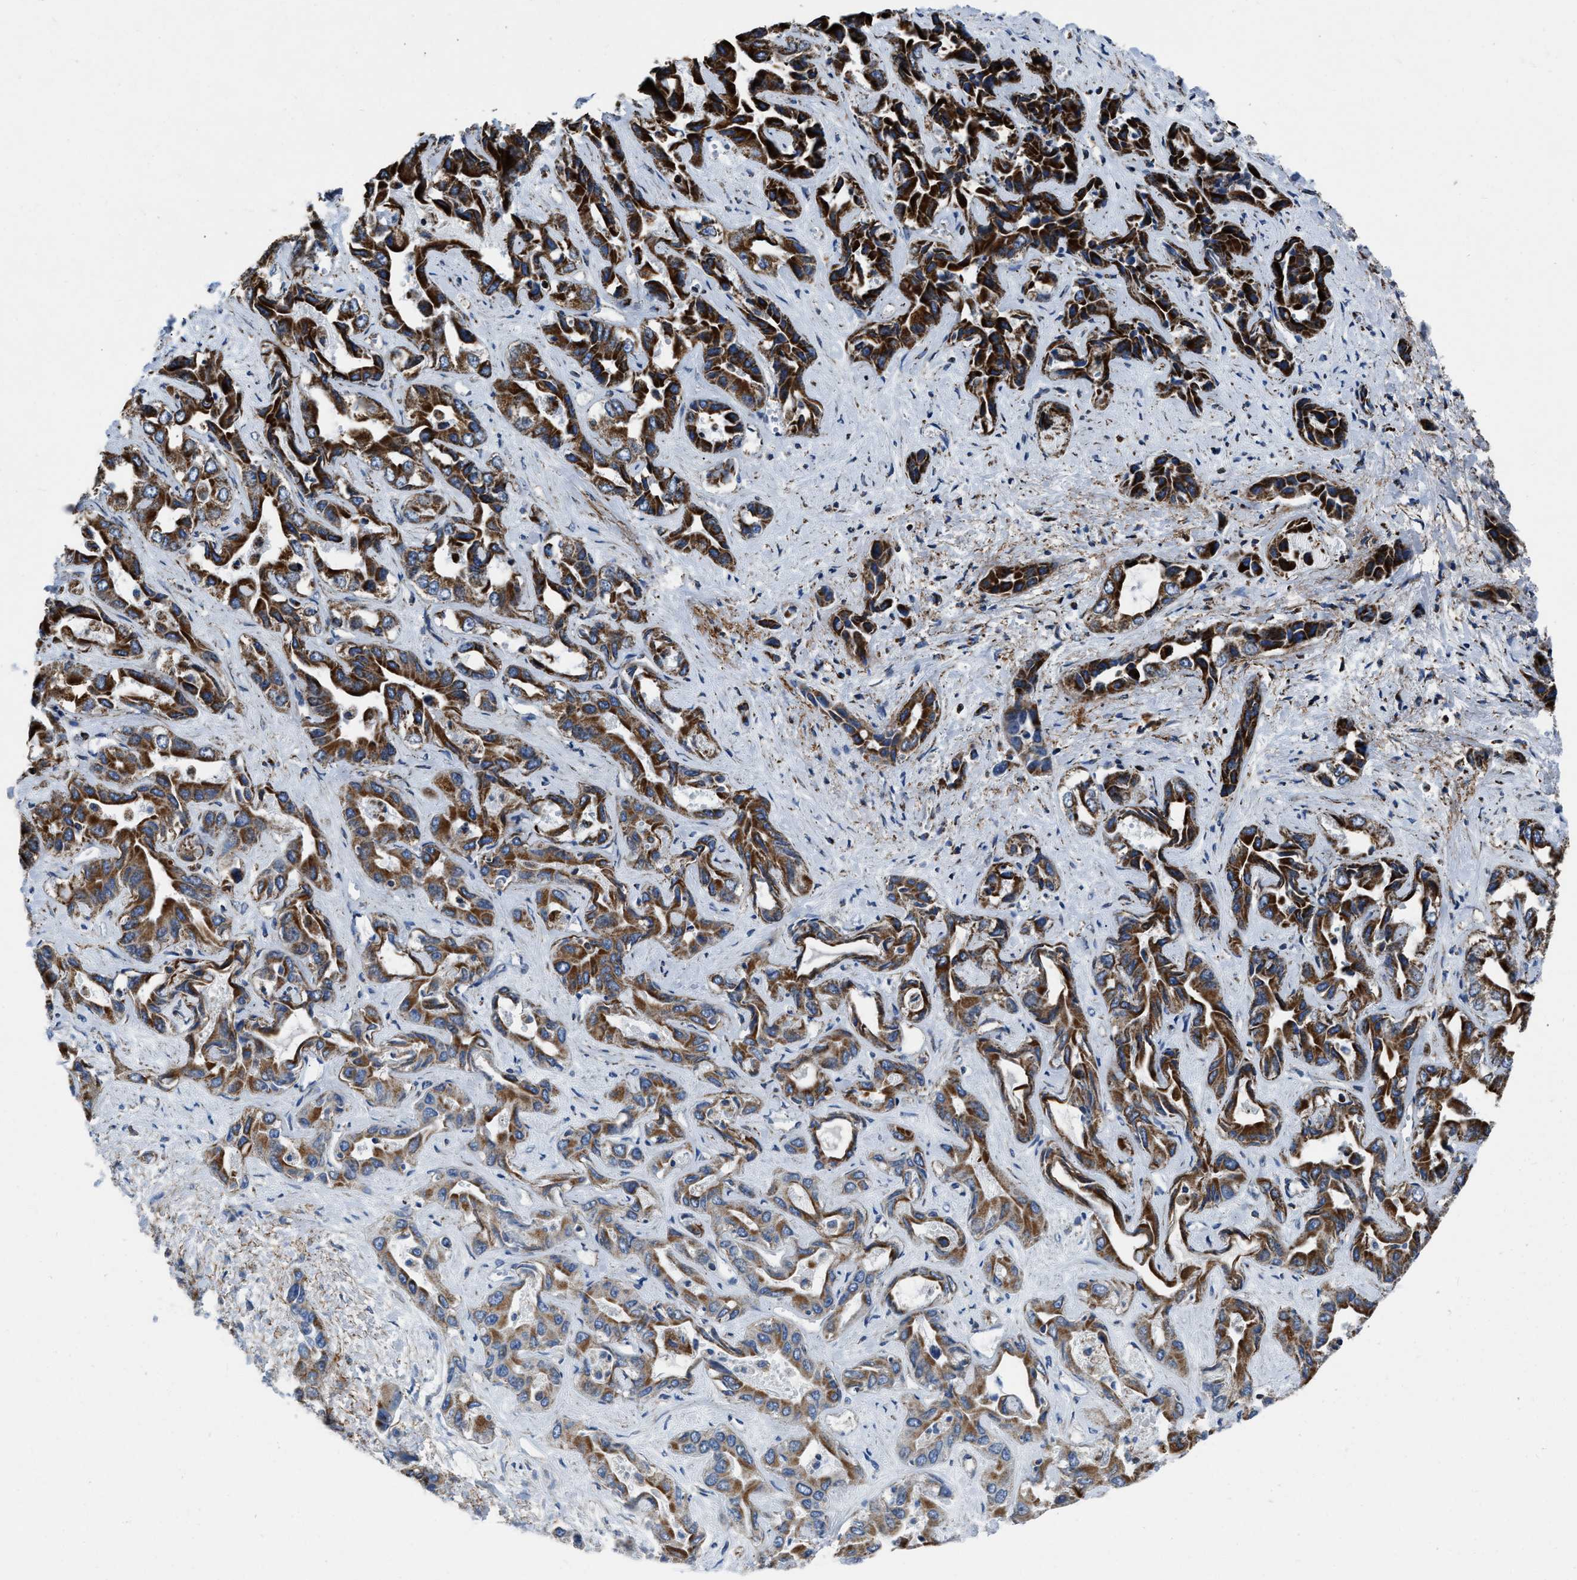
{"staining": {"intensity": "strong", "quantity": ">75%", "location": "cytoplasmic/membranous"}, "tissue": "liver cancer", "cell_type": "Tumor cells", "image_type": "cancer", "snomed": [{"axis": "morphology", "description": "Cholangiocarcinoma"}, {"axis": "topography", "description": "Liver"}], "caption": "This photomicrograph demonstrates IHC staining of liver cholangiocarcinoma, with high strong cytoplasmic/membranous staining in about >75% of tumor cells.", "gene": "NSD3", "patient": {"sex": "female", "age": 52}}